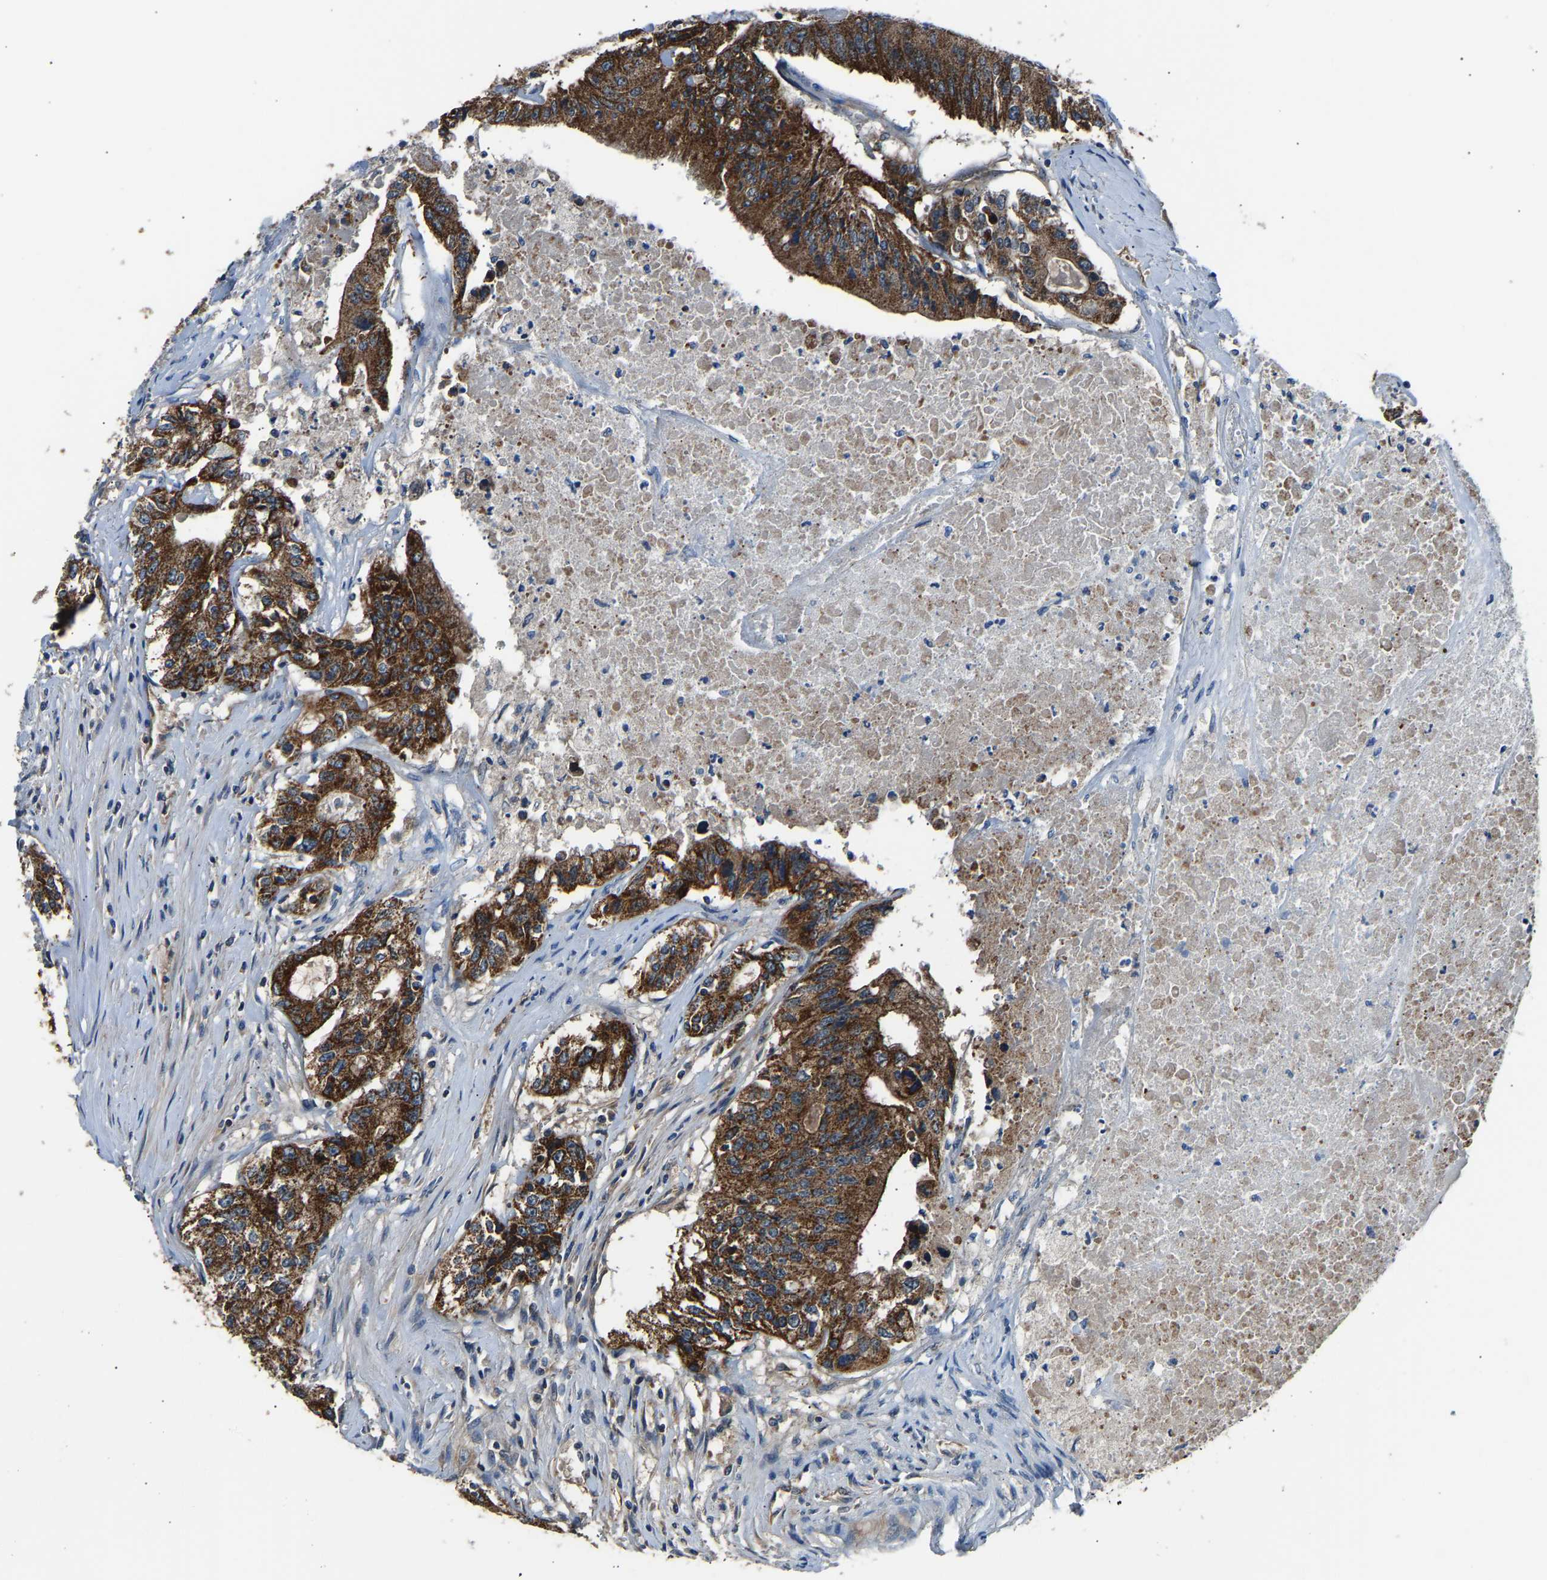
{"staining": {"intensity": "strong", "quantity": ">75%", "location": "cytoplasmic/membranous"}, "tissue": "colorectal cancer", "cell_type": "Tumor cells", "image_type": "cancer", "snomed": [{"axis": "morphology", "description": "Adenocarcinoma, NOS"}, {"axis": "topography", "description": "Colon"}], "caption": "Approximately >75% of tumor cells in human colorectal cancer exhibit strong cytoplasmic/membranous protein staining as visualized by brown immunohistochemical staining.", "gene": "GGCT", "patient": {"sex": "female", "age": 77}}